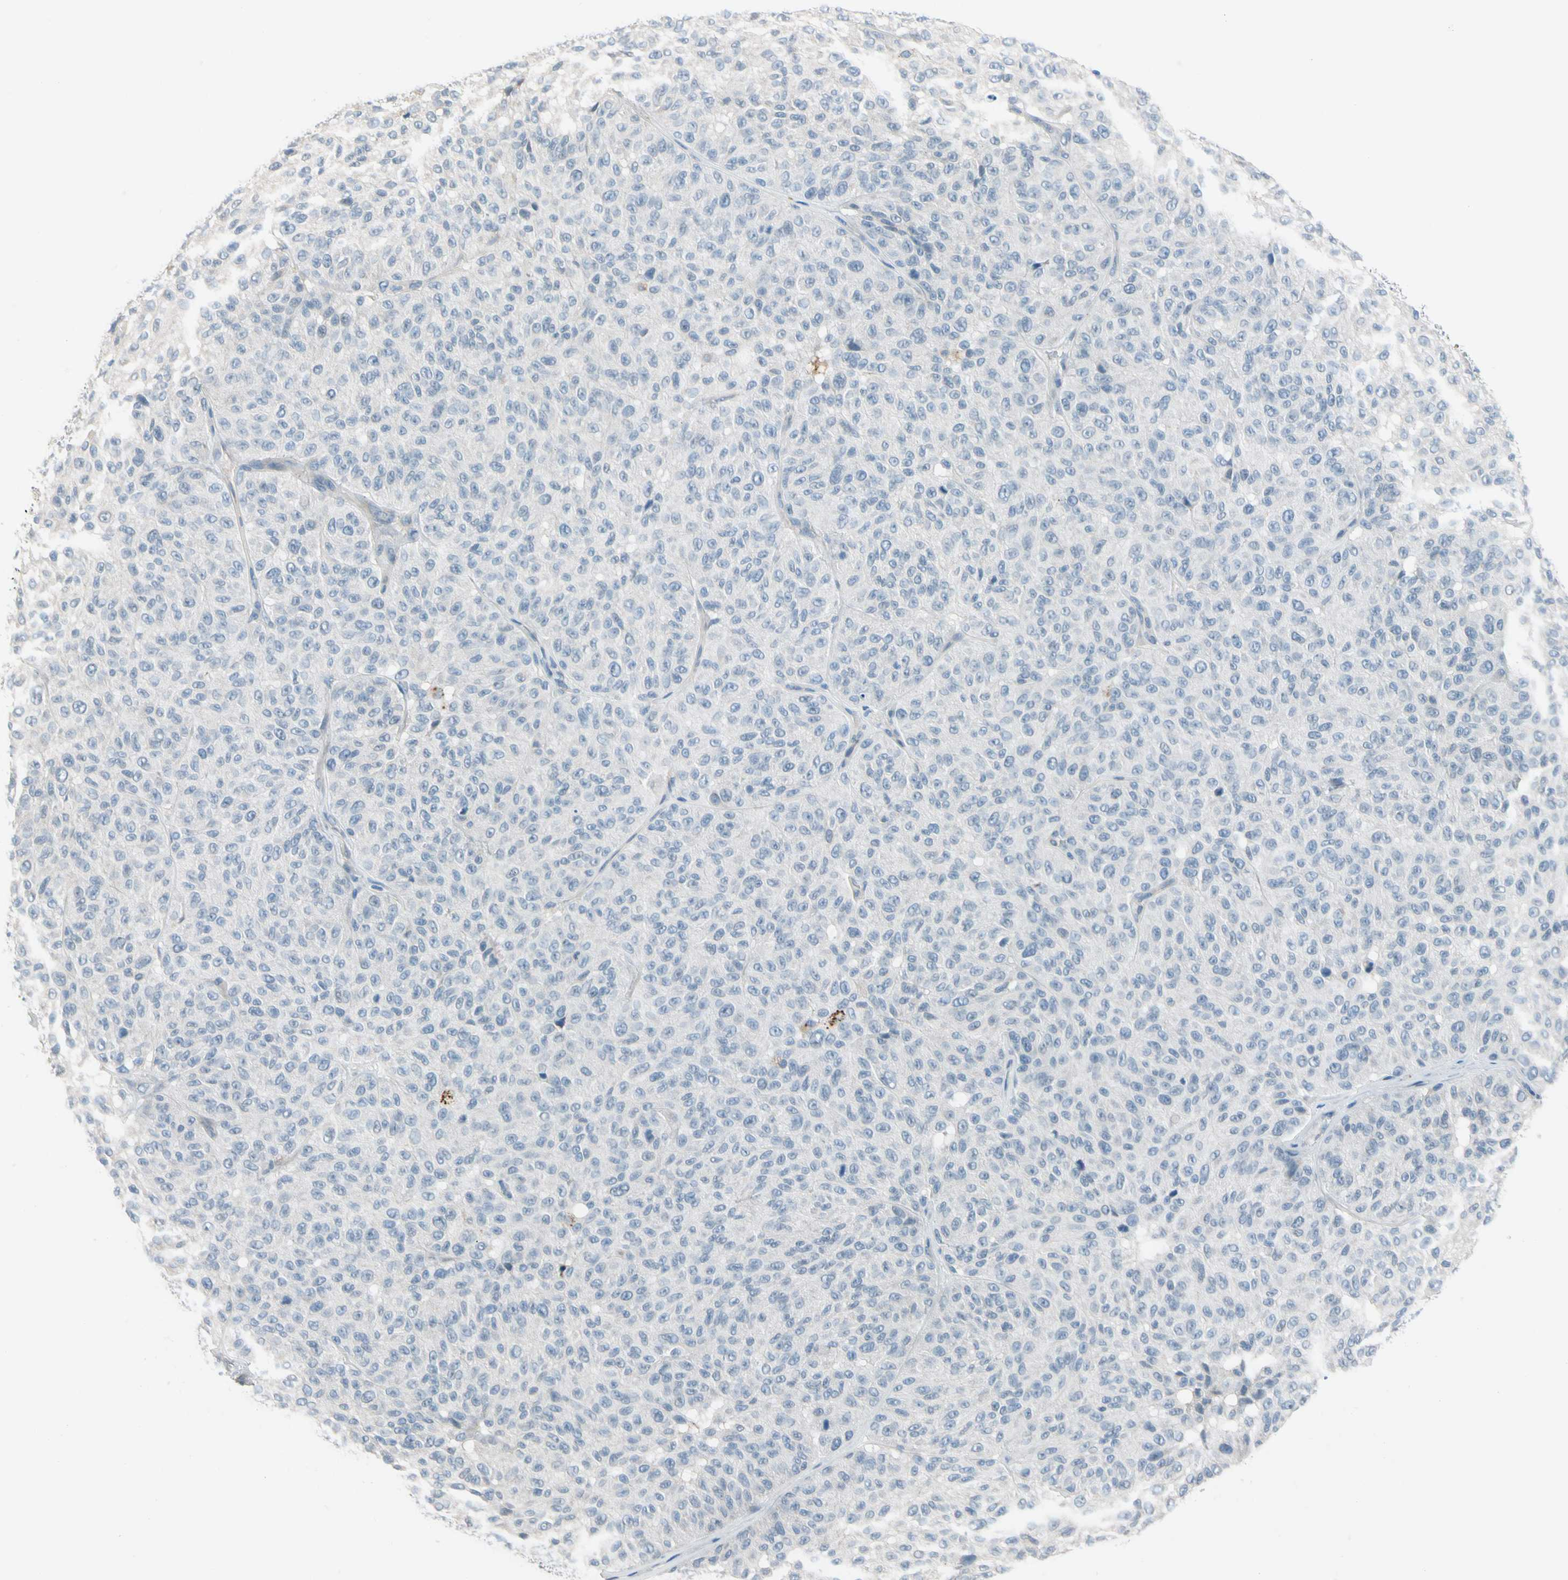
{"staining": {"intensity": "negative", "quantity": "none", "location": "none"}, "tissue": "melanoma", "cell_type": "Tumor cells", "image_type": "cancer", "snomed": [{"axis": "morphology", "description": "Malignant melanoma, NOS"}, {"axis": "topography", "description": "Skin"}], "caption": "Histopathology image shows no significant protein staining in tumor cells of melanoma.", "gene": "CNDP1", "patient": {"sex": "female", "age": 46}}